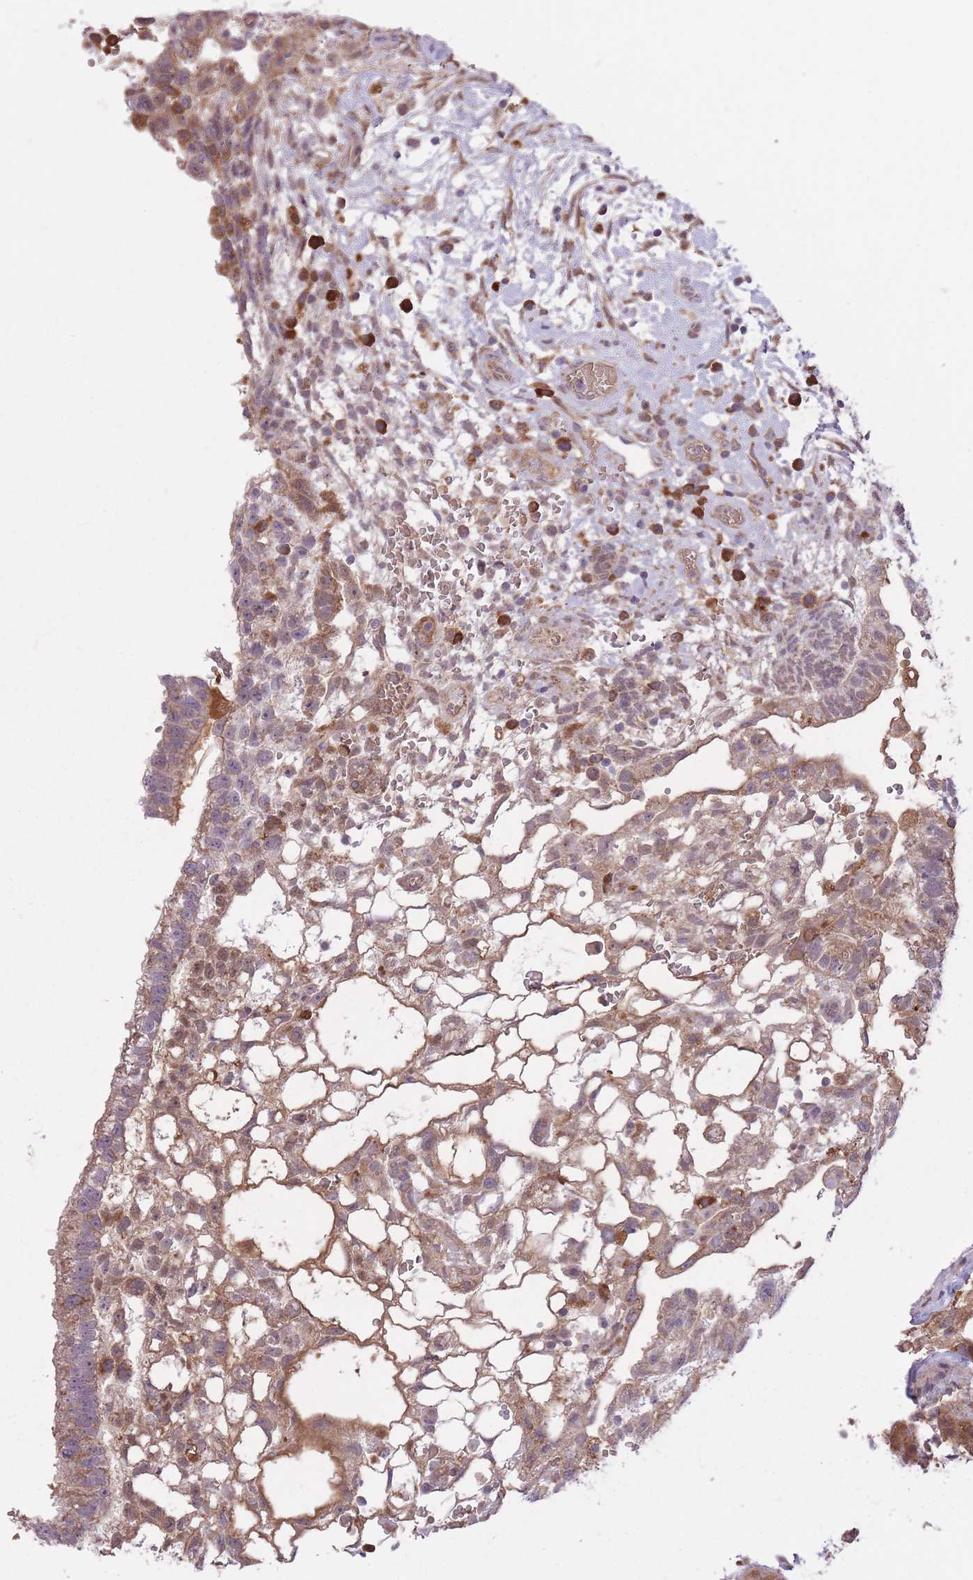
{"staining": {"intensity": "moderate", "quantity": "25%-75%", "location": "cytoplasmic/membranous"}, "tissue": "testis cancer", "cell_type": "Tumor cells", "image_type": "cancer", "snomed": [{"axis": "morphology", "description": "Normal tissue, NOS"}, {"axis": "morphology", "description": "Carcinoma, Embryonal, NOS"}, {"axis": "topography", "description": "Testis"}], "caption": "A histopathology image of testis cancer (embryonal carcinoma) stained for a protein displays moderate cytoplasmic/membranous brown staining in tumor cells.", "gene": "POLR3F", "patient": {"sex": "male", "age": 32}}